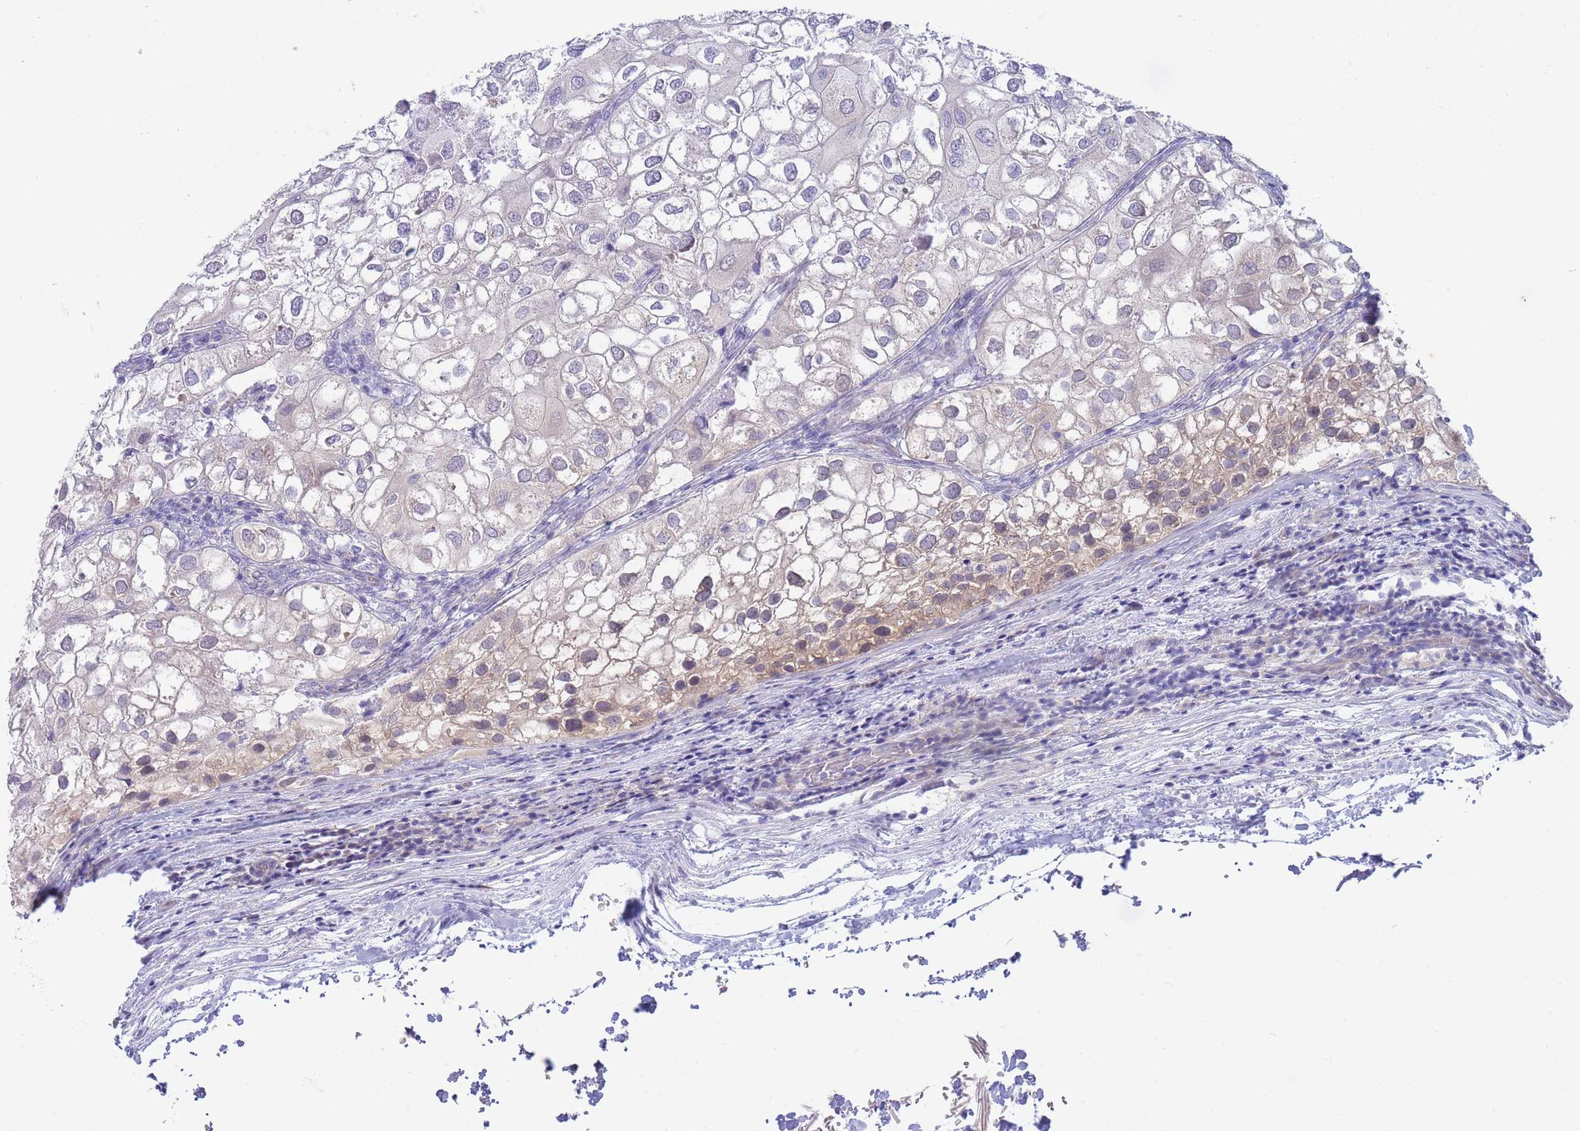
{"staining": {"intensity": "negative", "quantity": "none", "location": "none"}, "tissue": "urothelial cancer", "cell_type": "Tumor cells", "image_type": "cancer", "snomed": [{"axis": "morphology", "description": "Urothelial carcinoma, High grade"}, {"axis": "topography", "description": "Urinary bladder"}], "caption": "This is a histopathology image of immunohistochemistry staining of high-grade urothelial carcinoma, which shows no staining in tumor cells.", "gene": "SUGT1", "patient": {"sex": "male", "age": 64}}